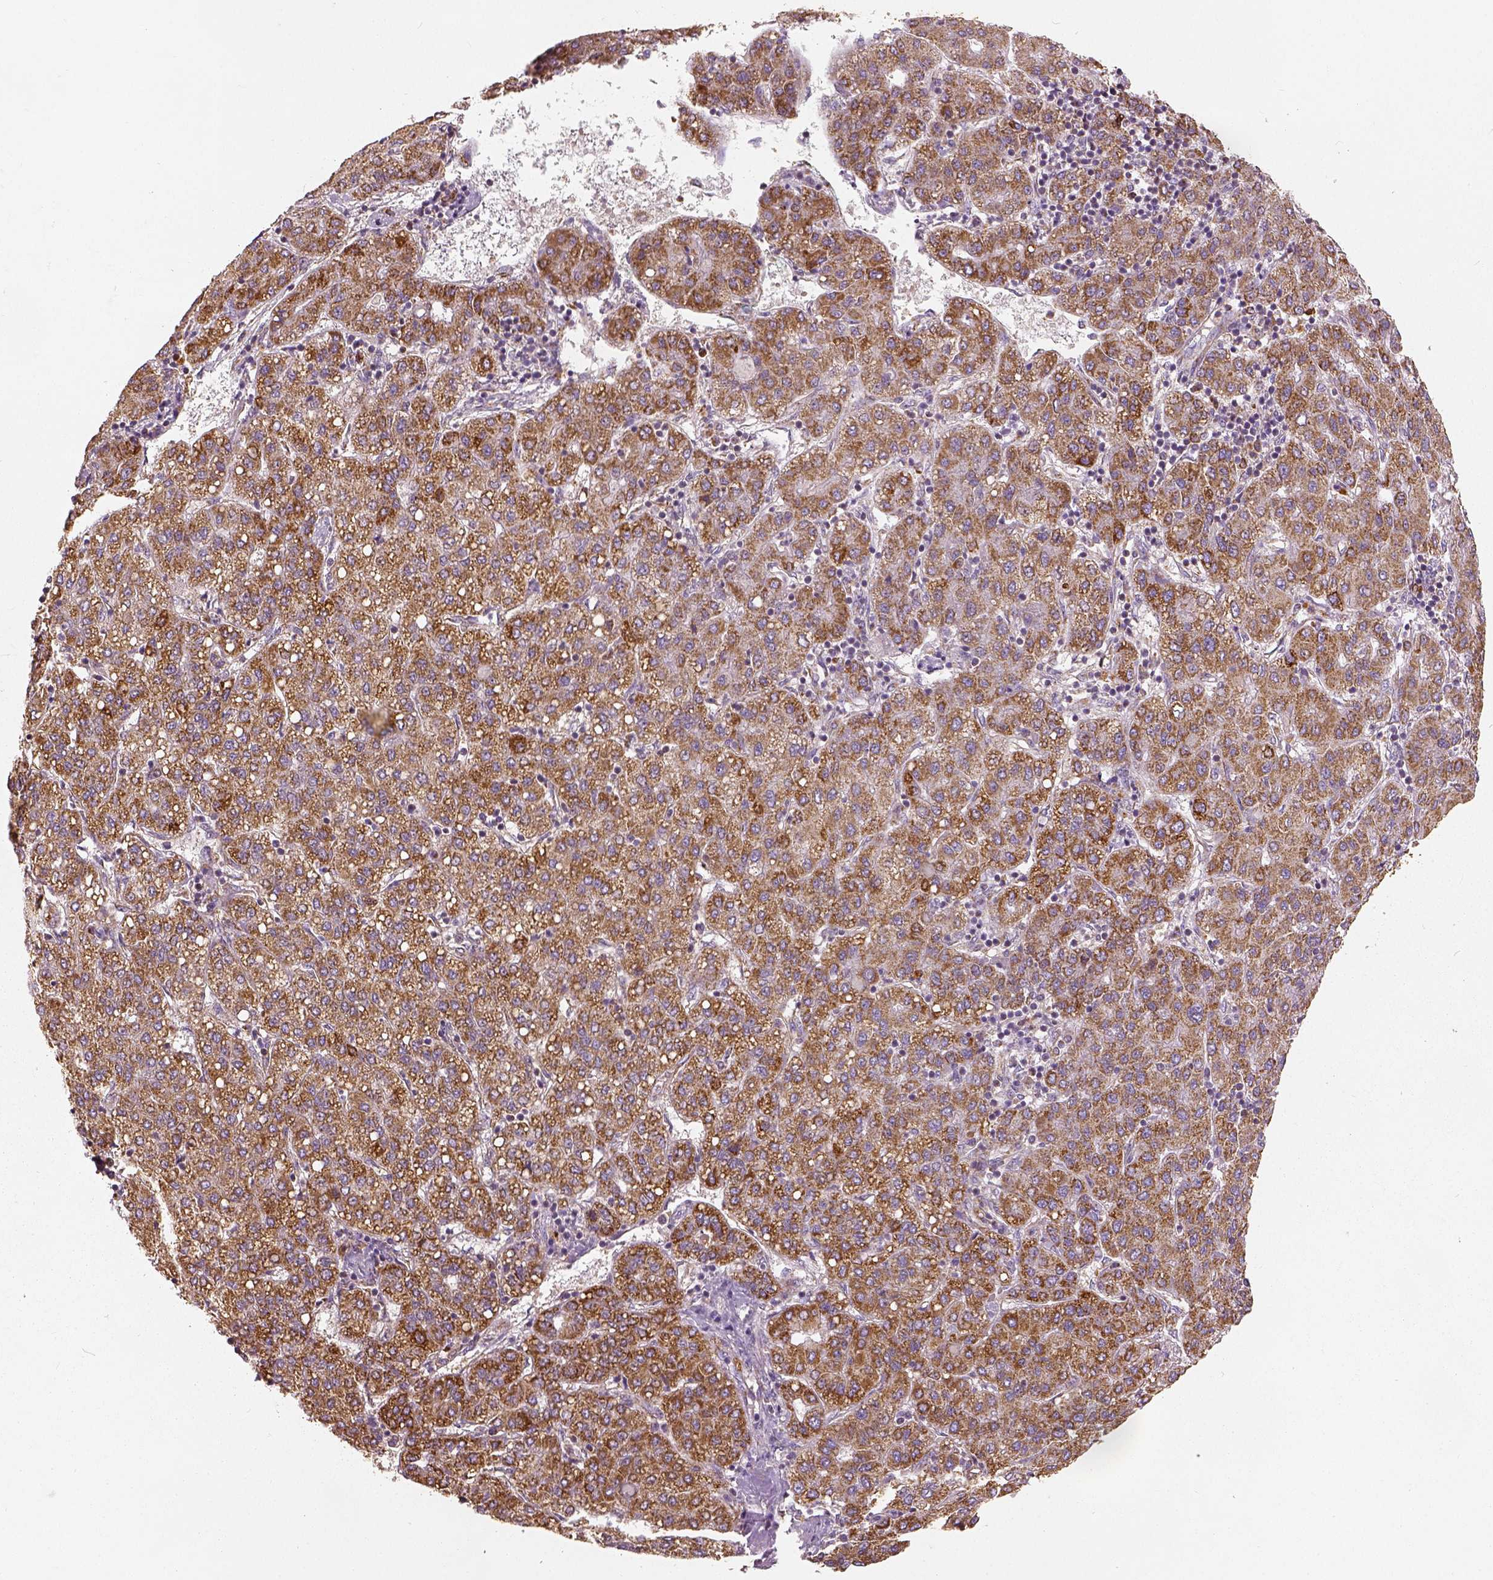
{"staining": {"intensity": "moderate", "quantity": ">75%", "location": "cytoplasmic/membranous"}, "tissue": "liver cancer", "cell_type": "Tumor cells", "image_type": "cancer", "snomed": [{"axis": "morphology", "description": "Carcinoma, Hepatocellular, NOS"}, {"axis": "topography", "description": "Liver"}], "caption": "Liver hepatocellular carcinoma stained with a protein marker displays moderate staining in tumor cells.", "gene": "PGAM5", "patient": {"sex": "male", "age": 65}}